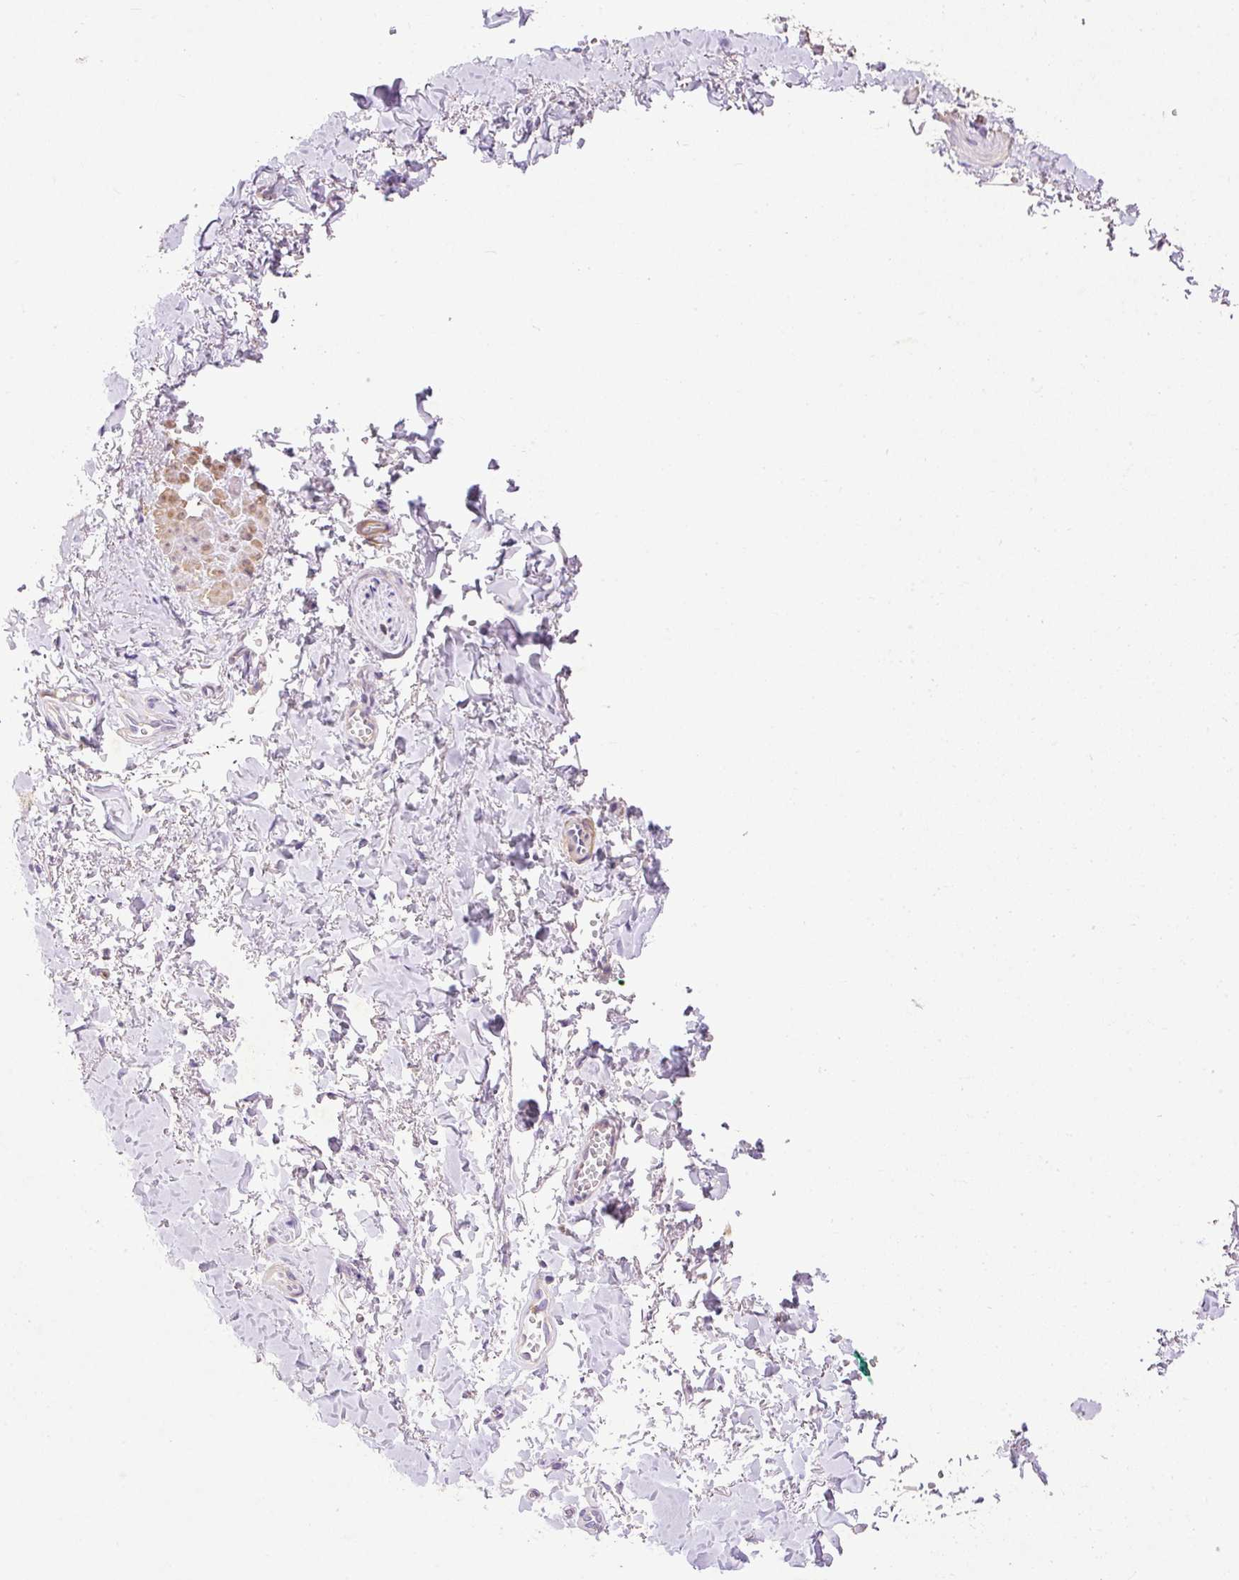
{"staining": {"intensity": "negative", "quantity": "none", "location": "none"}, "tissue": "adipose tissue", "cell_type": "Adipocytes", "image_type": "normal", "snomed": [{"axis": "morphology", "description": "Normal tissue, NOS"}, {"axis": "topography", "description": "Vulva"}, {"axis": "topography", "description": "Vagina"}, {"axis": "topography", "description": "Peripheral nerve tissue"}], "caption": "Immunohistochemistry of benign adipose tissue displays no expression in adipocytes. (DAB immunohistochemistry (IHC) with hematoxylin counter stain).", "gene": "IMMT", "patient": {"sex": "female", "age": 66}}